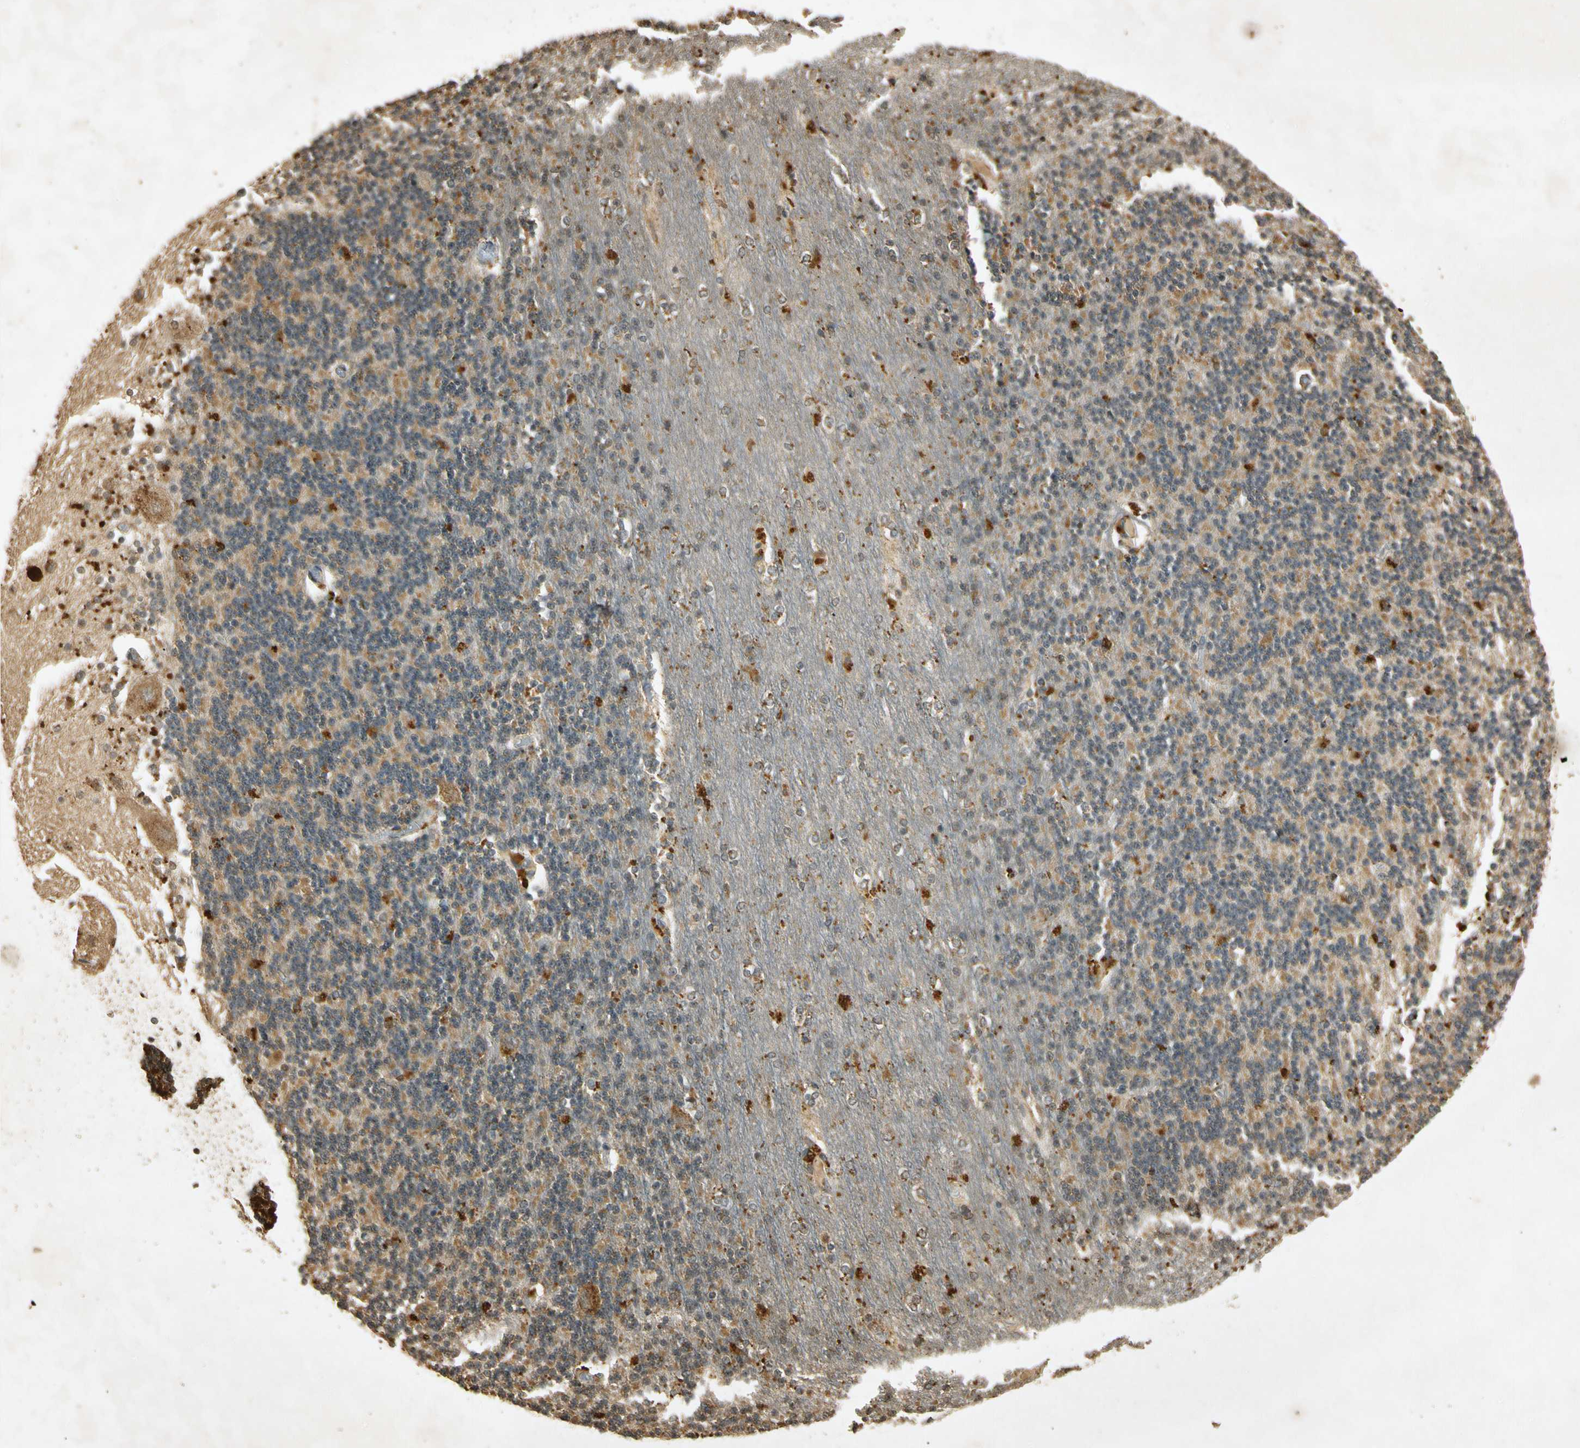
{"staining": {"intensity": "weak", "quantity": "25%-75%", "location": "cytoplasmic/membranous"}, "tissue": "cerebellum", "cell_type": "Cells in granular layer", "image_type": "normal", "snomed": [{"axis": "morphology", "description": "Normal tissue, NOS"}, {"axis": "topography", "description": "Cerebellum"}], "caption": "Immunohistochemistry (IHC) of normal cerebellum demonstrates low levels of weak cytoplasmic/membranous staining in approximately 25%-75% of cells in granular layer.", "gene": "PRDX3", "patient": {"sex": "female", "age": 54}}